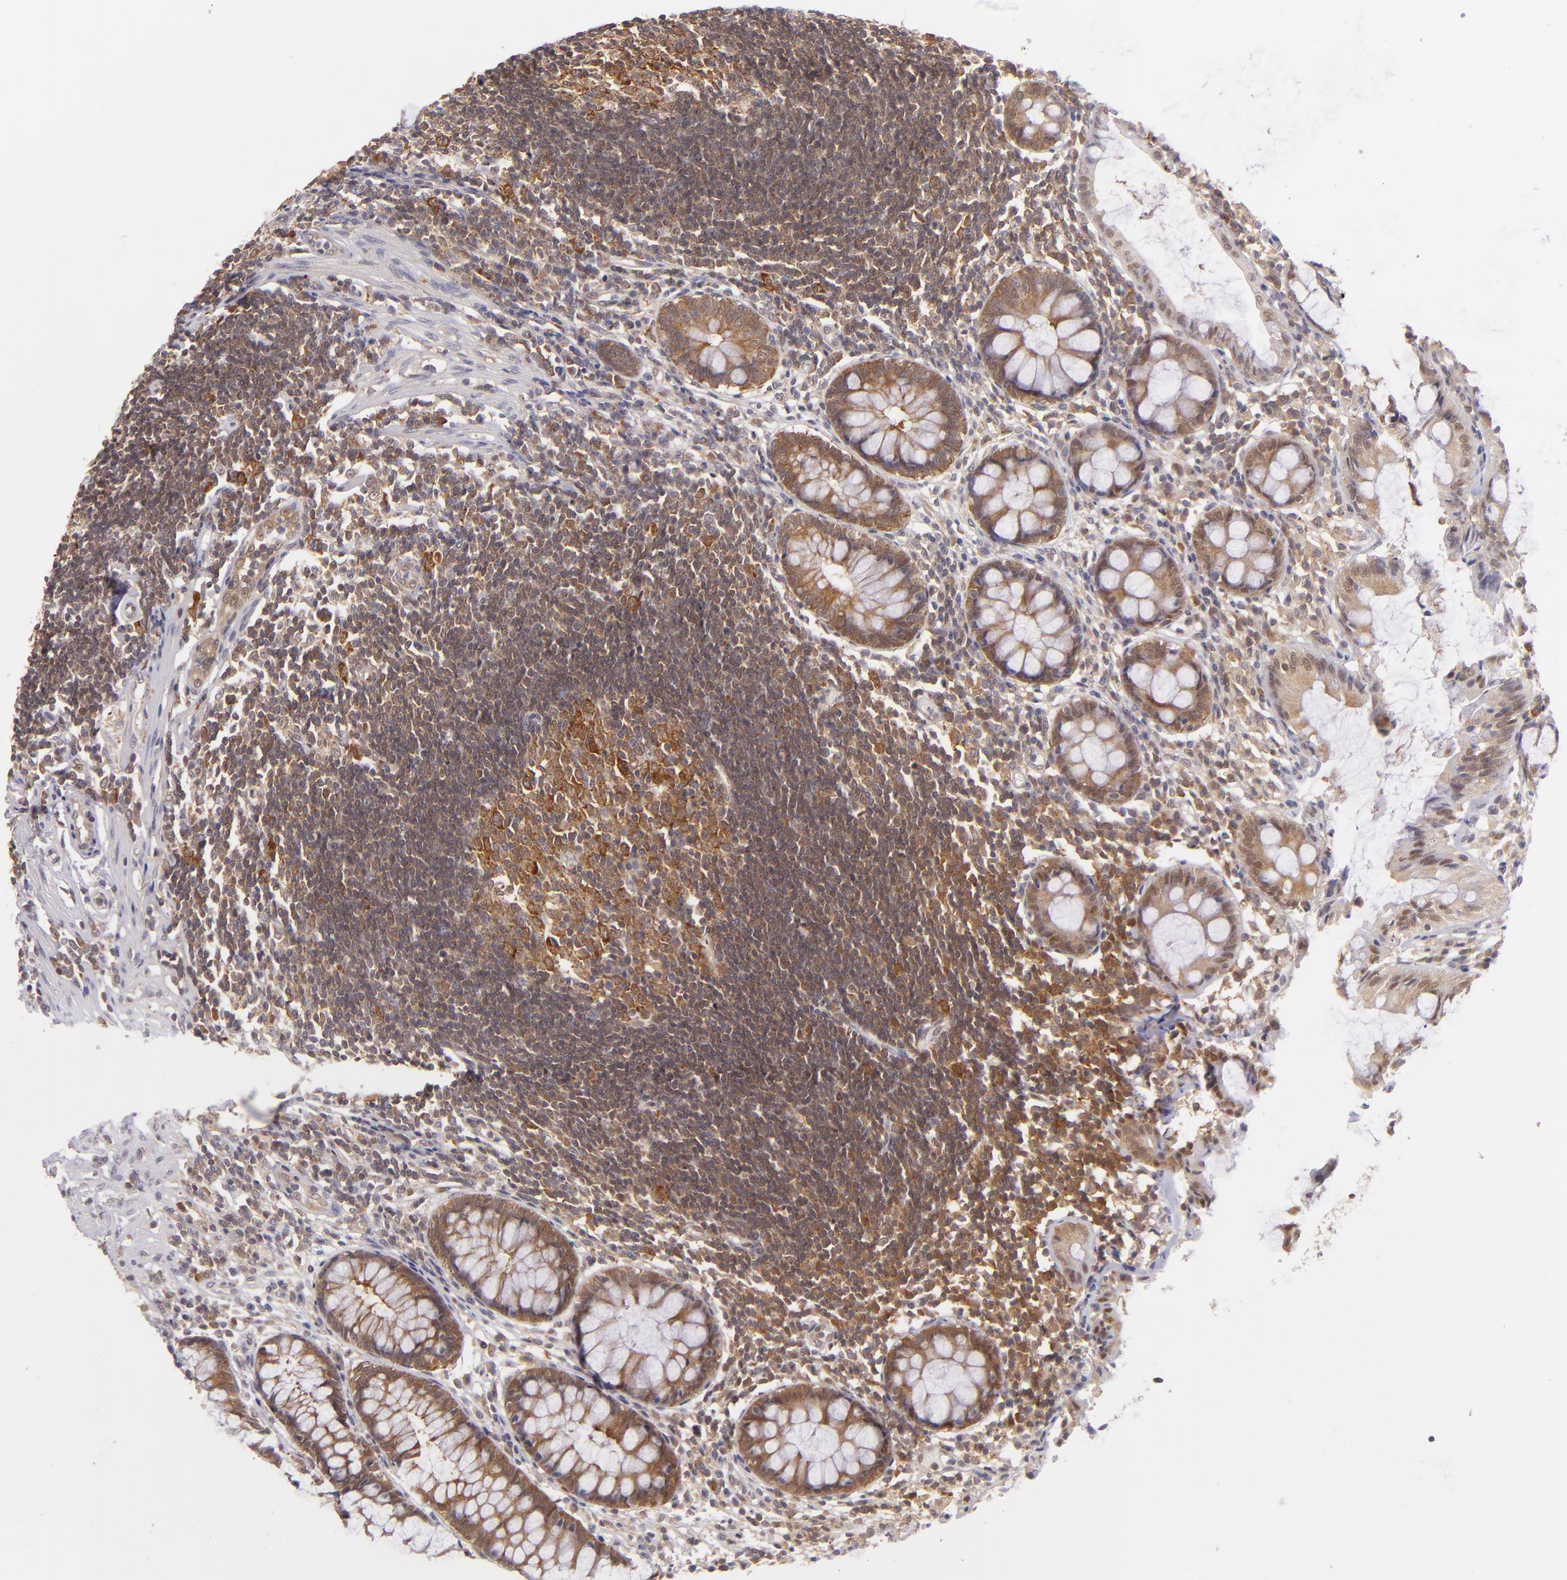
{"staining": {"intensity": "strong", "quantity": ">75%", "location": "cytoplasmic/membranous"}, "tissue": "rectum", "cell_type": "Glandular cells", "image_type": "normal", "snomed": [{"axis": "morphology", "description": "Normal tissue, NOS"}, {"axis": "topography", "description": "Rectum"}], "caption": "The micrograph reveals a brown stain indicating the presence of a protein in the cytoplasmic/membranous of glandular cells in rectum. The protein is stained brown, and the nuclei are stained in blue (DAB IHC with brightfield microscopy, high magnification).", "gene": "PTPN13", "patient": {"sex": "female", "age": 66}}